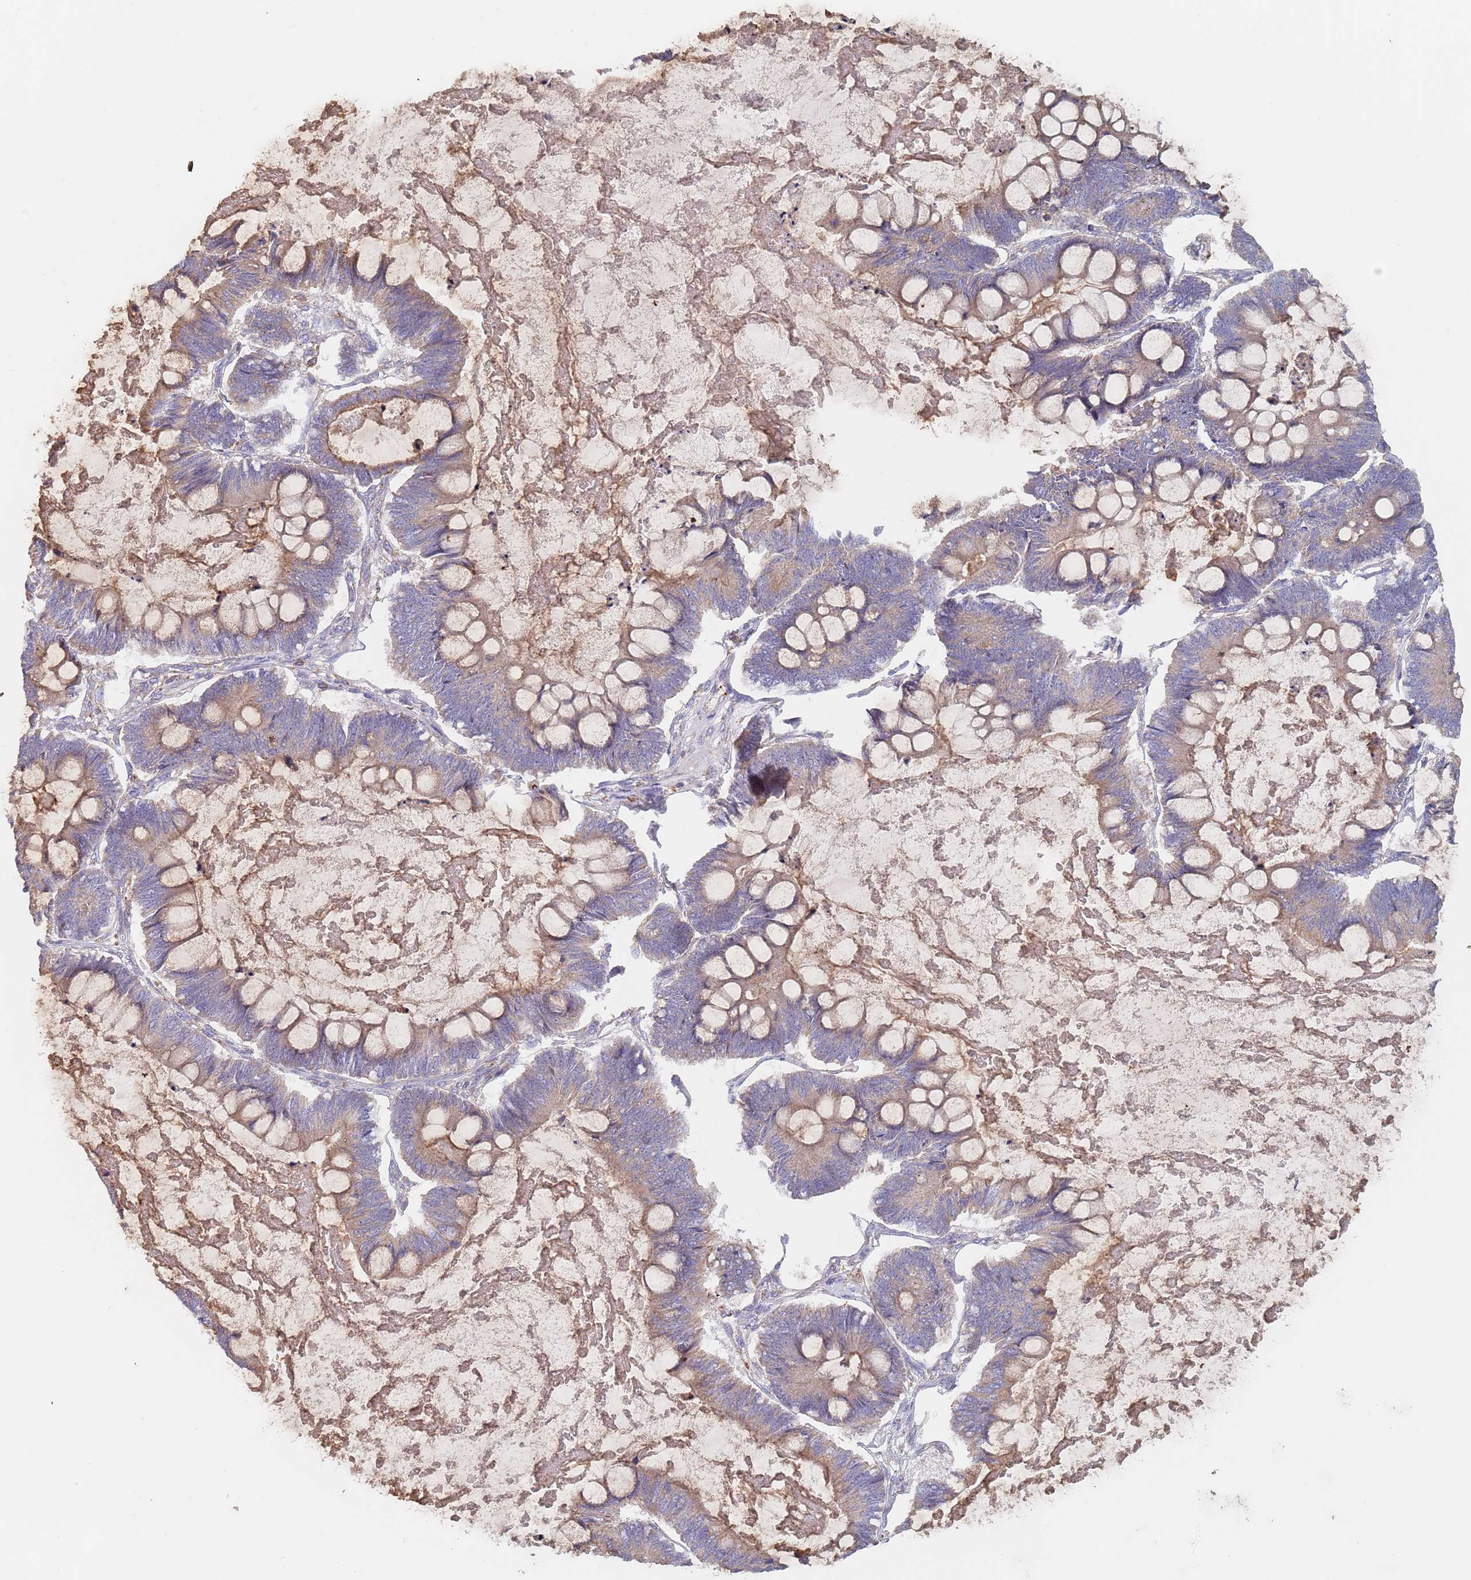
{"staining": {"intensity": "weak", "quantity": "25%-75%", "location": "cytoplasmic/membranous"}, "tissue": "ovarian cancer", "cell_type": "Tumor cells", "image_type": "cancer", "snomed": [{"axis": "morphology", "description": "Cystadenocarcinoma, mucinous, NOS"}, {"axis": "topography", "description": "Ovary"}], "caption": "Immunohistochemistry staining of mucinous cystadenocarcinoma (ovarian), which displays low levels of weak cytoplasmic/membranous expression in approximately 25%-75% of tumor cells indicating weak cytoplasmic/membranous protein expression. The staining was performed using DAB (brown) for protein detection and nuclei were counterstained in hematoxylin (blue).", "gene": "DCUN1D3", "patient": {"sex": "female", "age": 61}}